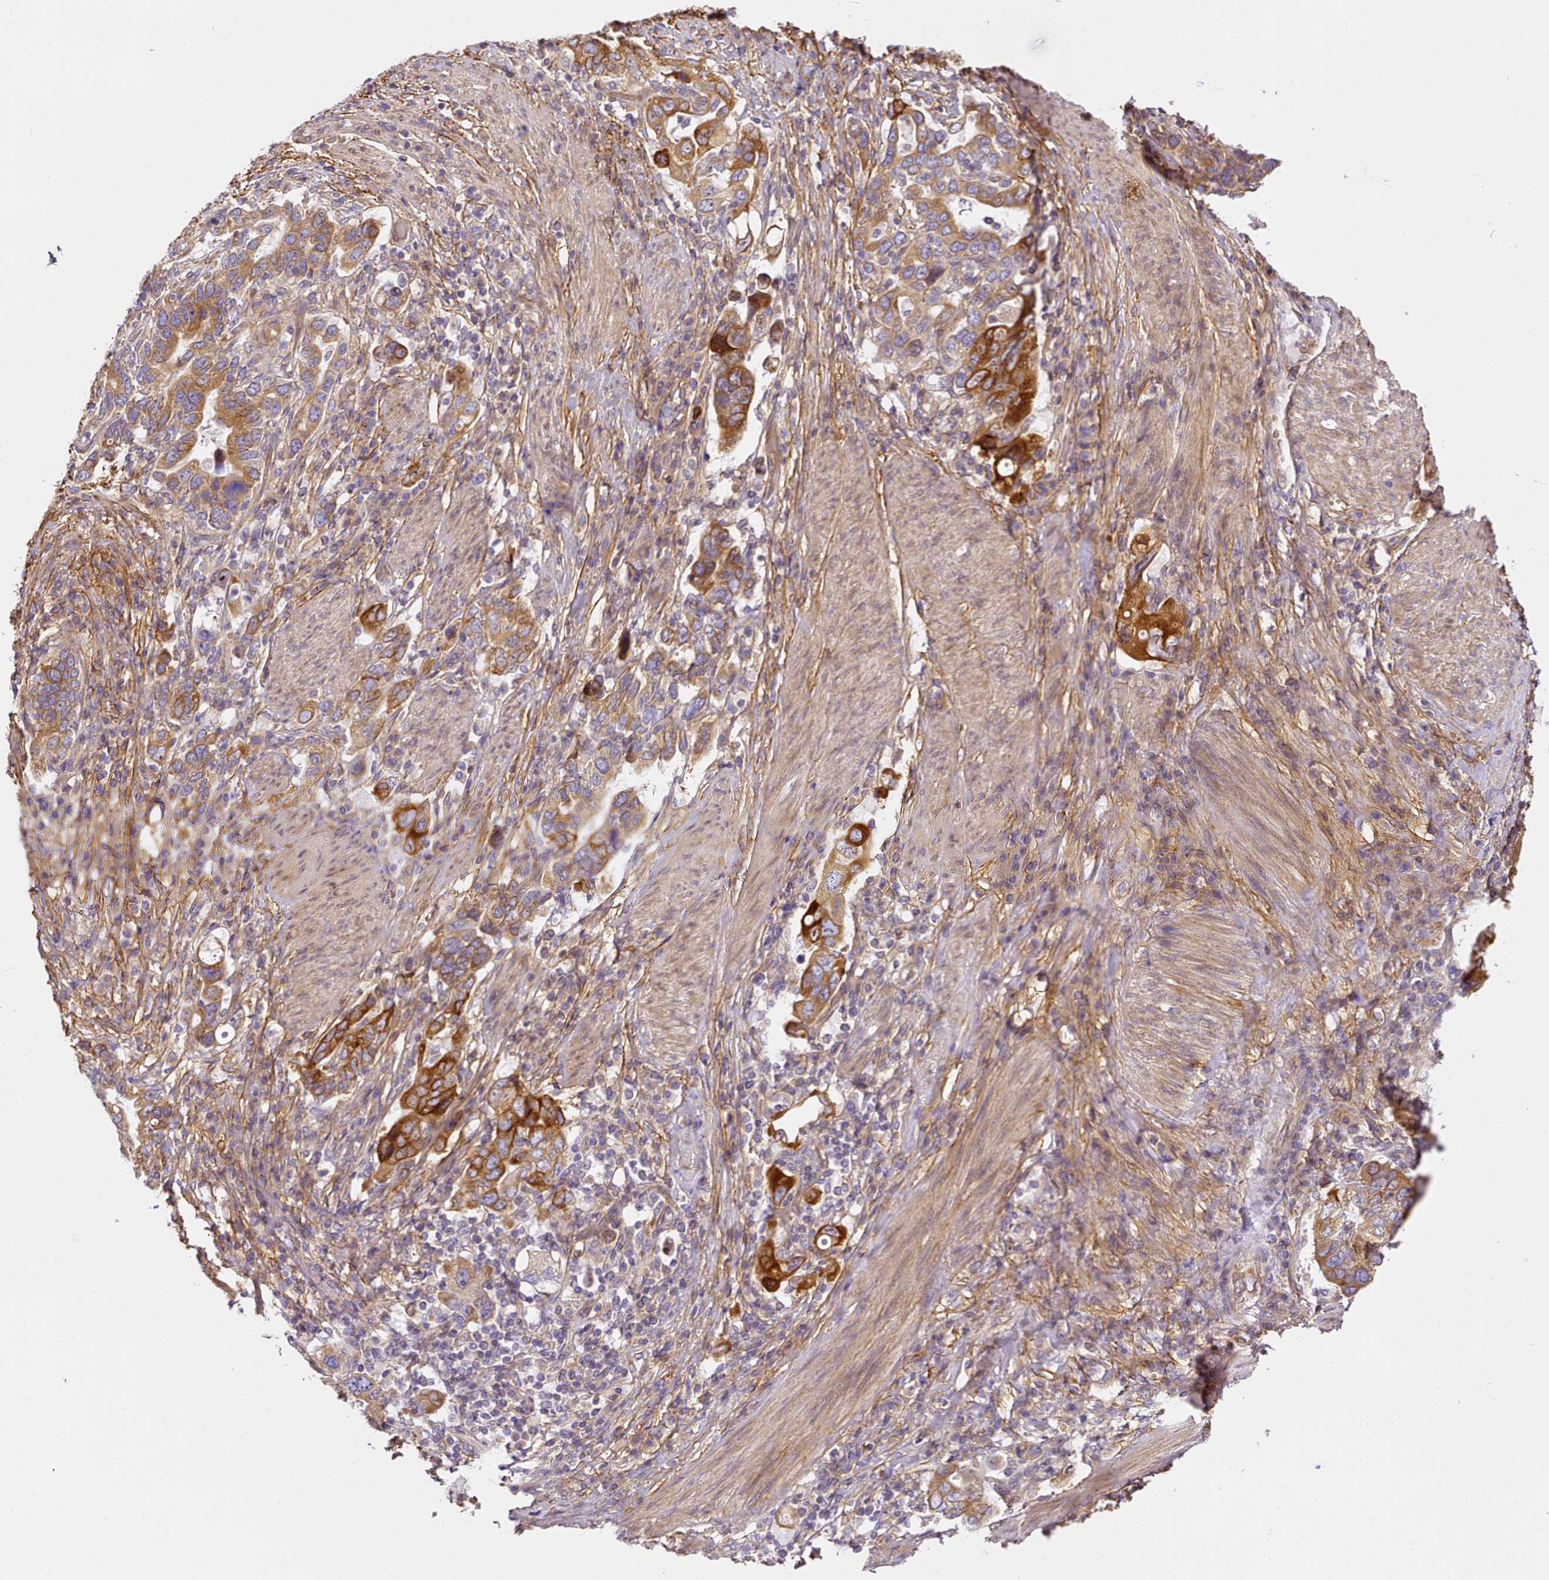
{"staining": {"intensity": "strong", "quantity": "25%-75%", "location": "cytoplasmic/membranous"}, "tissue": "stomach cancer", "cell_type": "Tumor cells", "image_type": "cancer", "snomed": [{"axis": "morphology", "description": "Adenocarcinoma, NOS"}, {"axis": "topography", "description": "Stomach, upper"}], "caption": "A high amount of strong cytoplasmic/membranous expression is identified in about 25%-75% of tumor cells in stomach cancer (adenocarcinoma) tissue.", "gene": "NBPF1", "patient": {"sex": "male", "age": 62}}